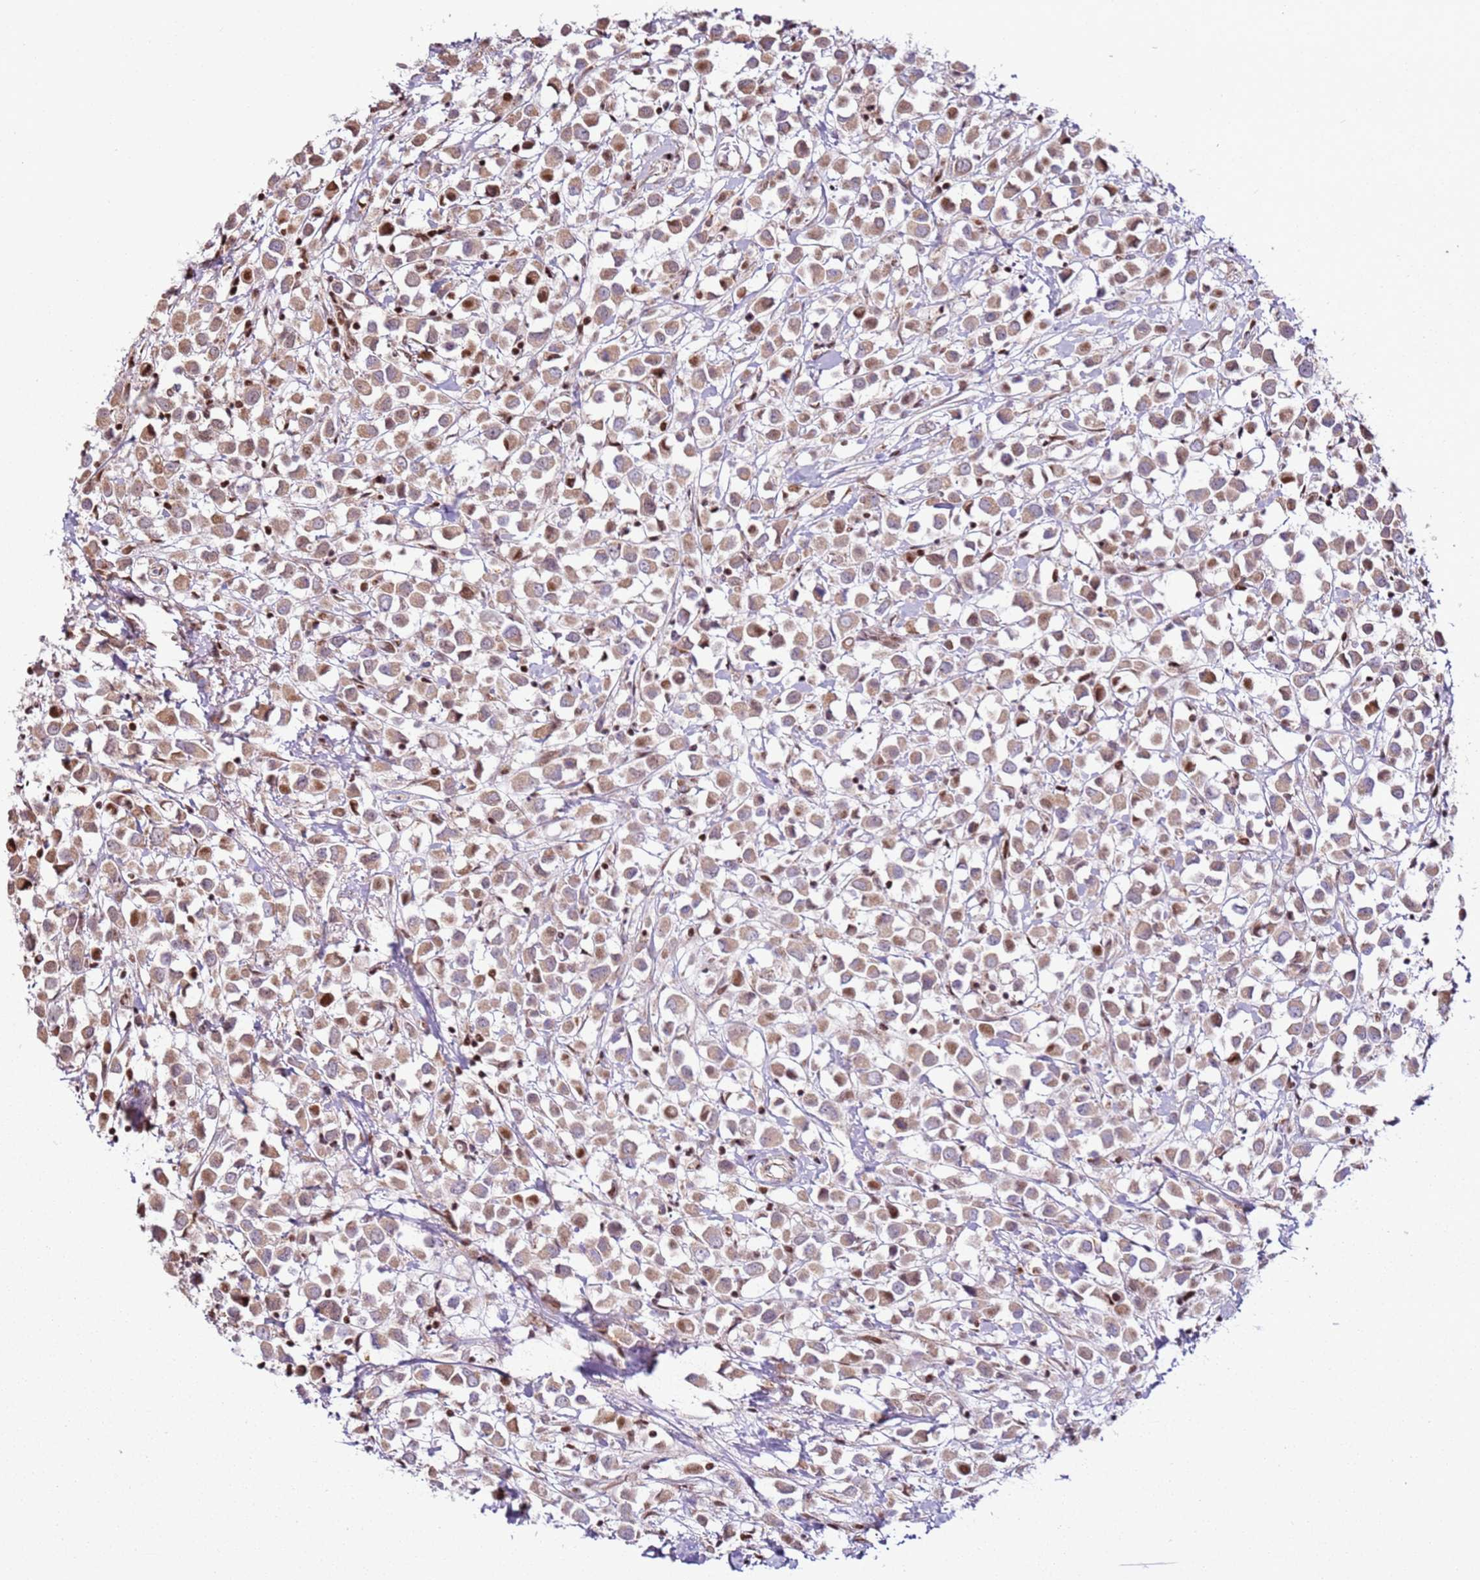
{"staining": {"intensity": "moderate", "quantity": ">75%", "location": "cytoplasmic/membranous,nuclear"}, "tissue": "breast cancer", "cell_type": "Tumor cells", "image_type": "cancer", "snomed": [{"axis": "morphology", "description": "Duct carcinoma"}, {"axis": "topography", "description": "Breast"}], "caption": "The histopathology image demonstrates staining of breast intraductal carcinoma, revealing moderate cytoplasmic/membranous and nuclear protein expression (brown color) within tumor cells.", "gene": "PCTP", "patient": {"sex": "female", "age": 61}}